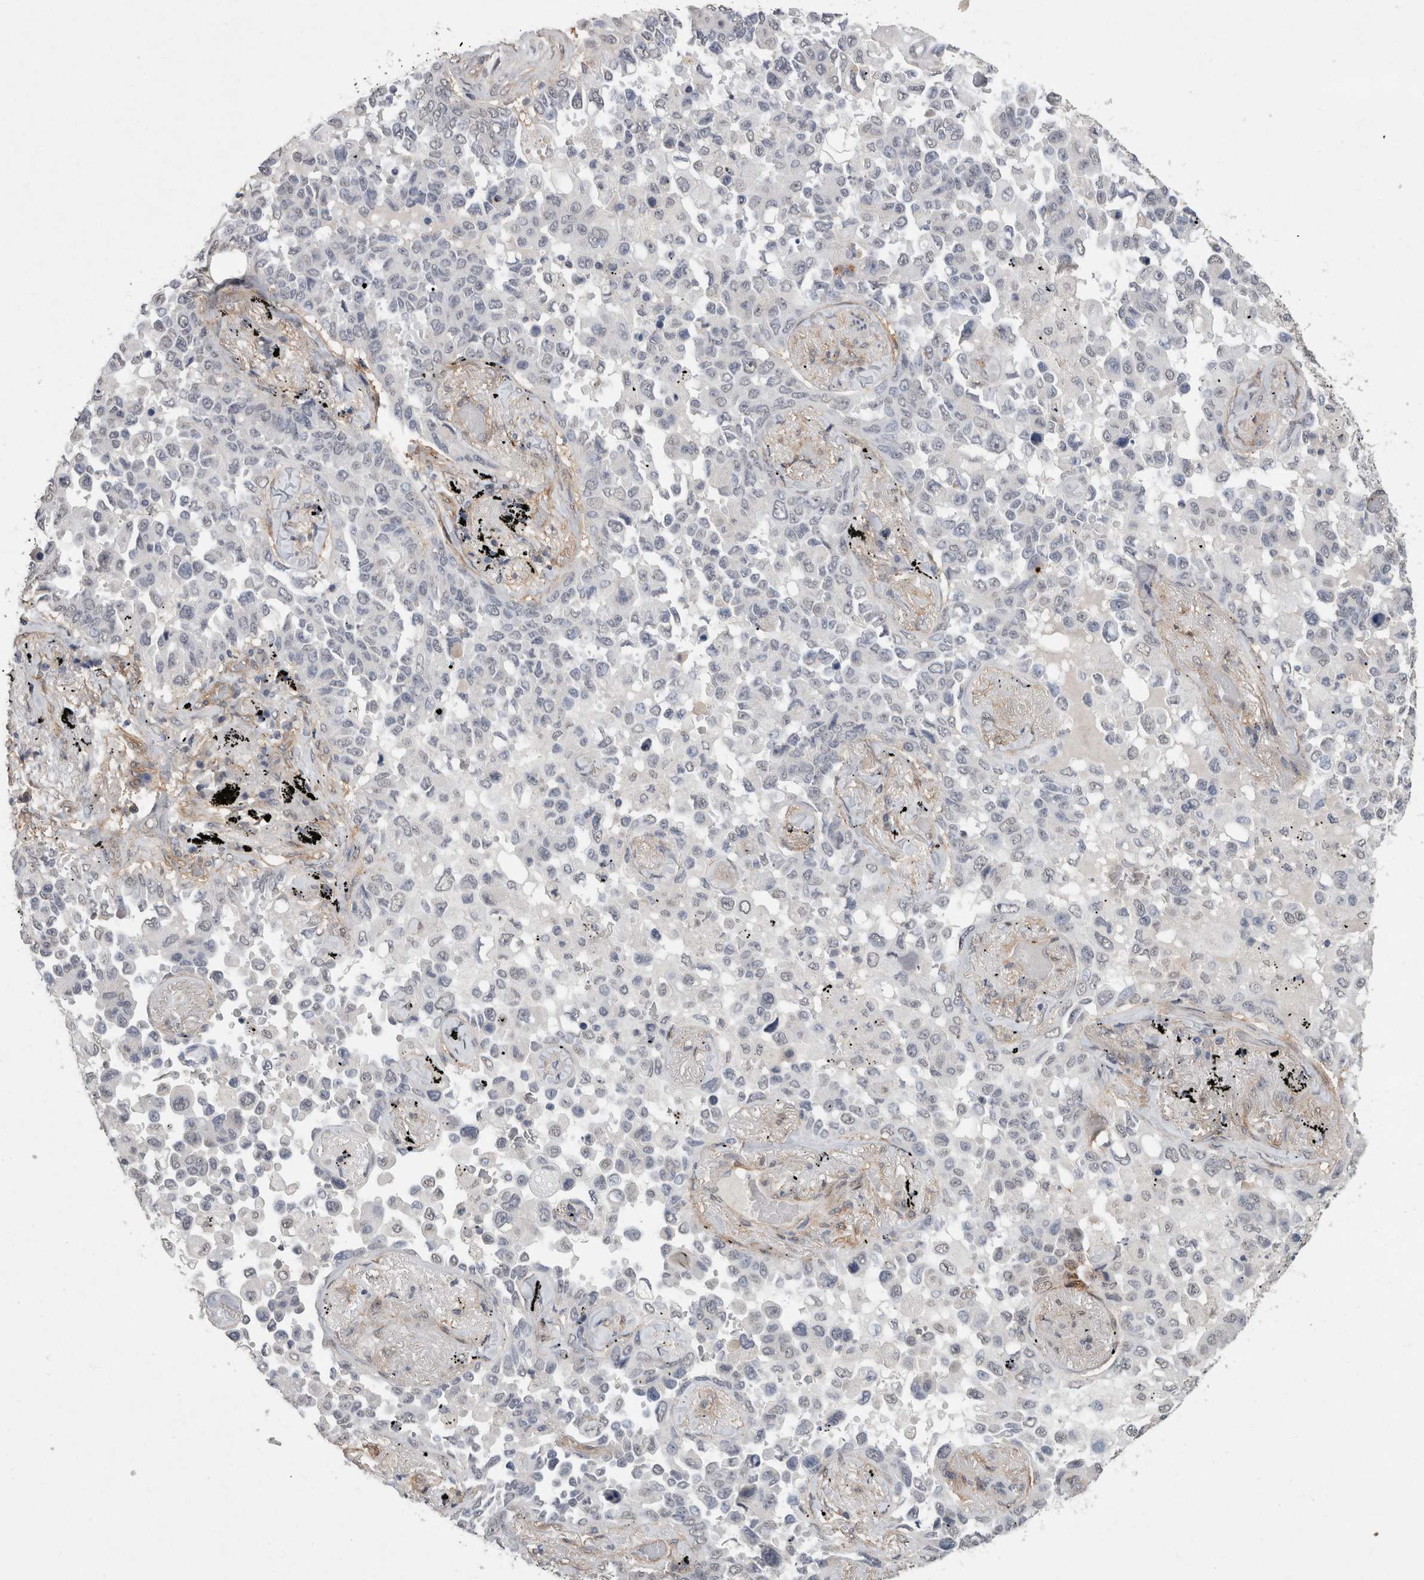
{"staining": {"intensity": "negative", "quantity": "none", "location": "none"}, "tissue": "lung cancer", "cell_type": "Tumor cells", "image_type": "cancer", "snomed": [{"axis": "morphology", "description": "Adenocarcinoma, NOS"}, {"axis": "topography", "description": "Lung"}], "caption": "IHC photomicrograph of neoplastic tissue: adenocarcinoma (lung) stained with DAB displays no significant protein staining in tumor cells.", "gene": "RECK", "patient": {"sex": "female", "age": 67}}